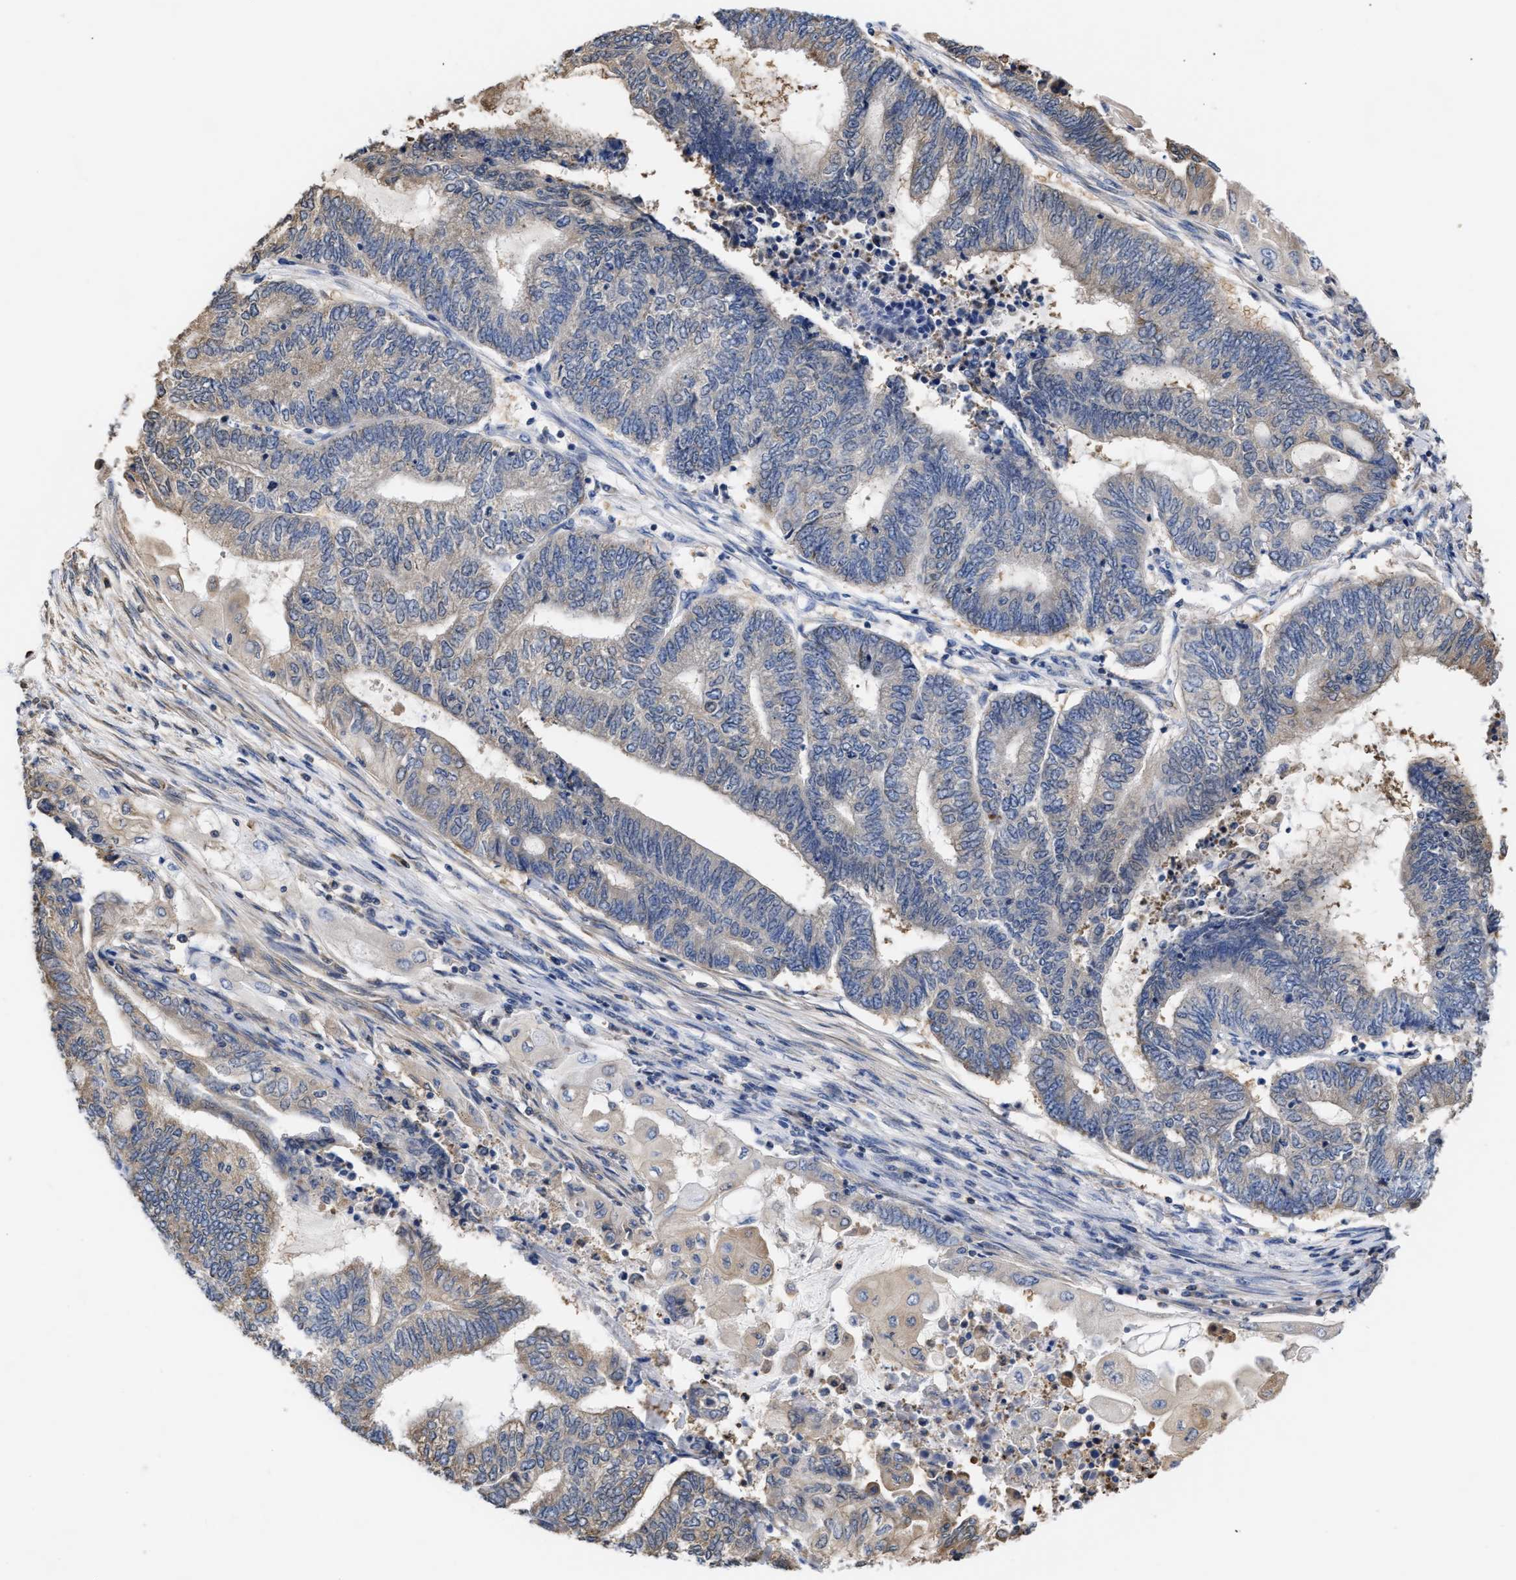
{"staining": {"intensity": "weak", "quantity": "<25%", "location": "cytoplasmic/membranous"}, "tissue": "endometrial cancer", "cell_type": "Tumor cells", "image_type": "cancer", "snomed": [{"axis": "morphology", "description": "Adenocarcinoma, NOS"}, {"axis": "topography", "description": "Uterus"}, {"axis": "topography", "description": "Endometrium"}], "caption": "Tumor cells are negative for protein expression in human endometrial cancer.", "gene": "KLHDC1", "patient": {"sex": "female", "age": 70}}